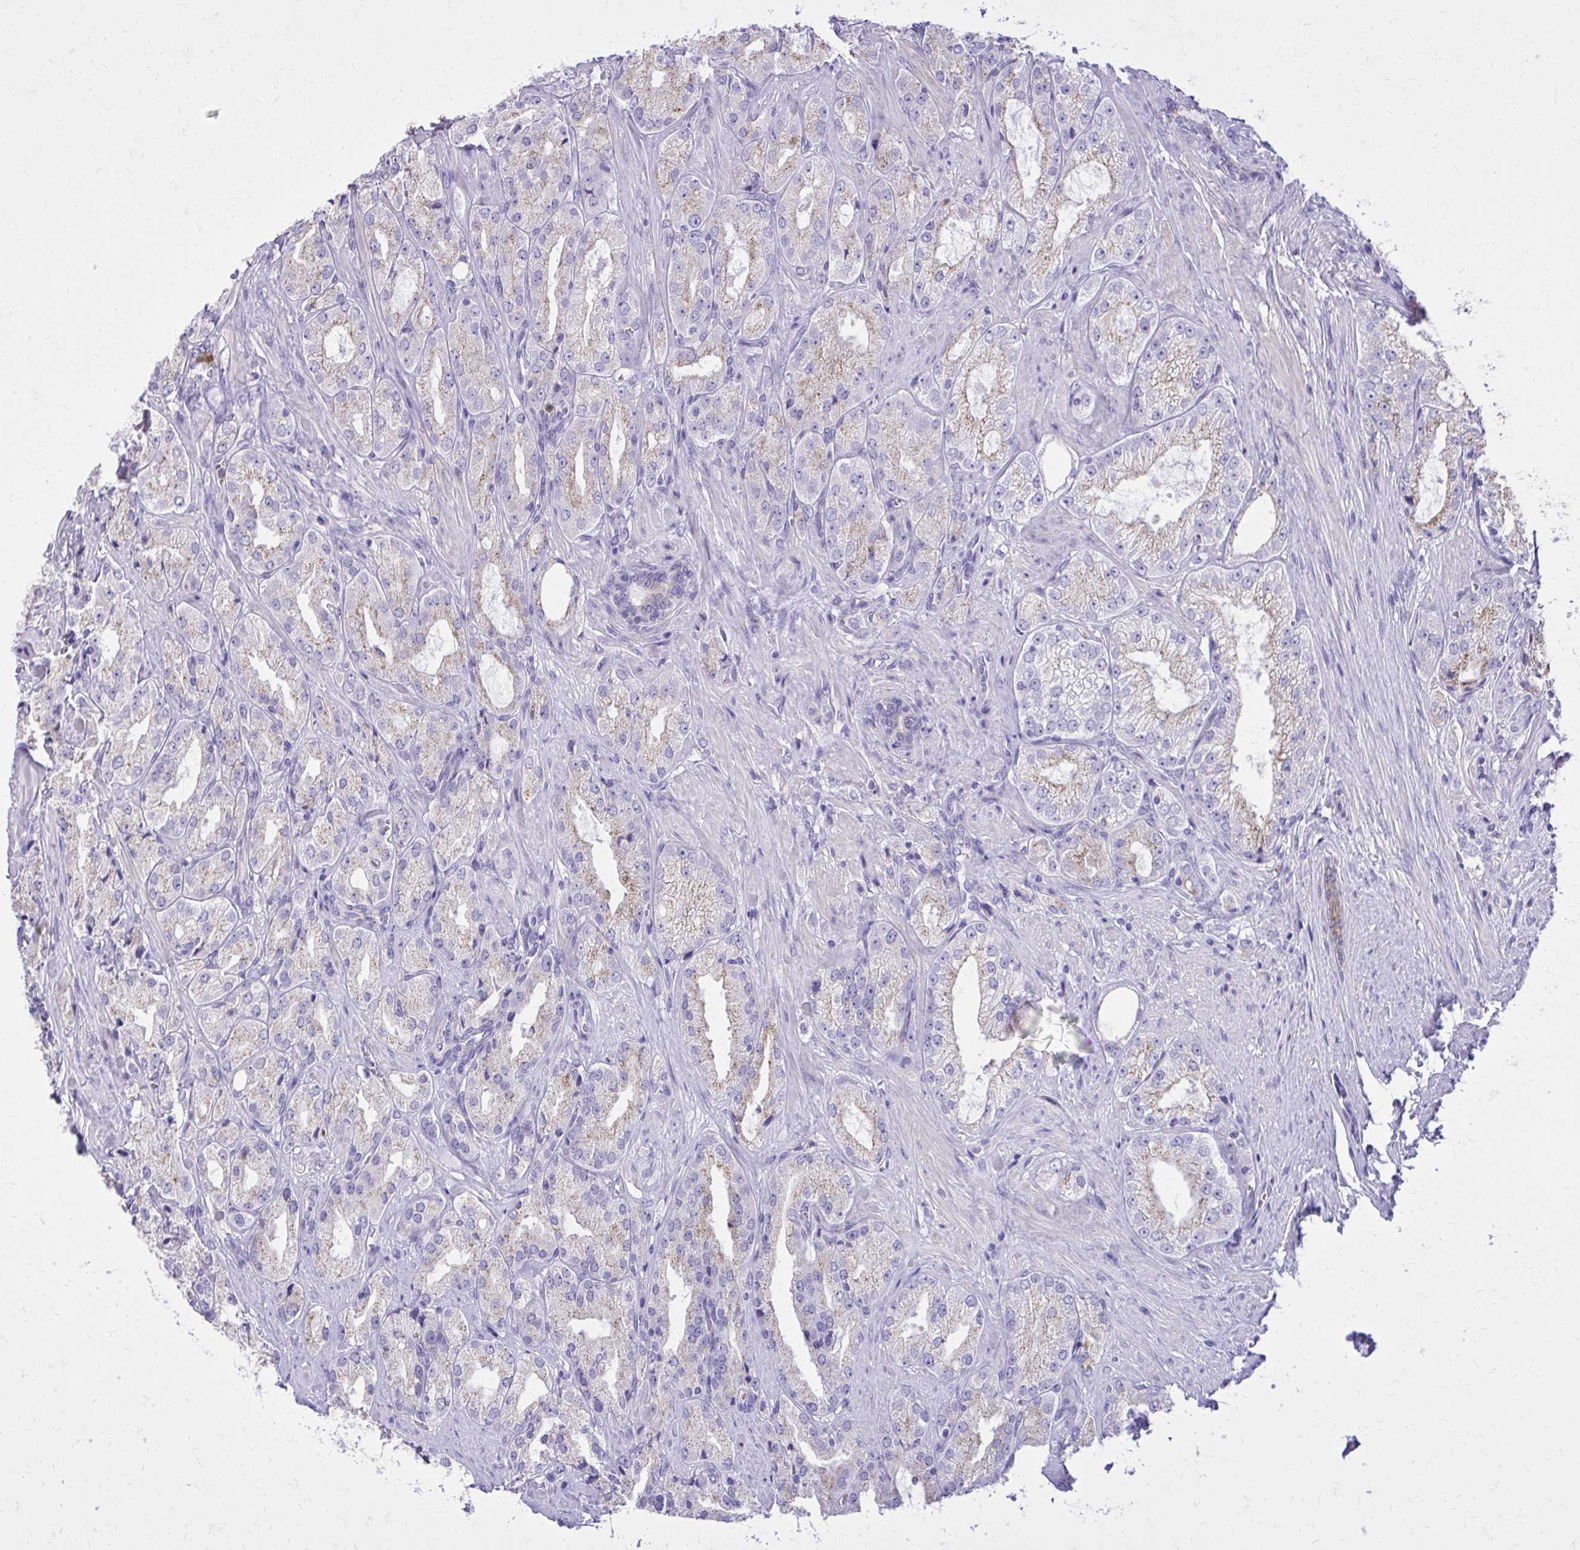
{"staining": {"intensity": "weak", "quantity": "<25%", "location": "cytoplasmic/membranous"}, "tissue": "prostate cancer", "cell_type": "Tumor cells", "image_type": "cancer", "snomed": [{"axis": "morphology", "description": "Adenocarcinoma, High grade"}, {"axis": "topography", "description": "Prostate"}], "caption": "IHC photomicrograph of prostate cancer (high-grade adenocarcinoma) stained for a protein (brown), which shows no positivity in tumor cells. (Stains: DAB immunohistochemistry with hematoxylin counter stain, Microscopy: brightfield microscopy at high magnification).", "gene": "CAT", "patient": {"sex": "male", "age": 68}}